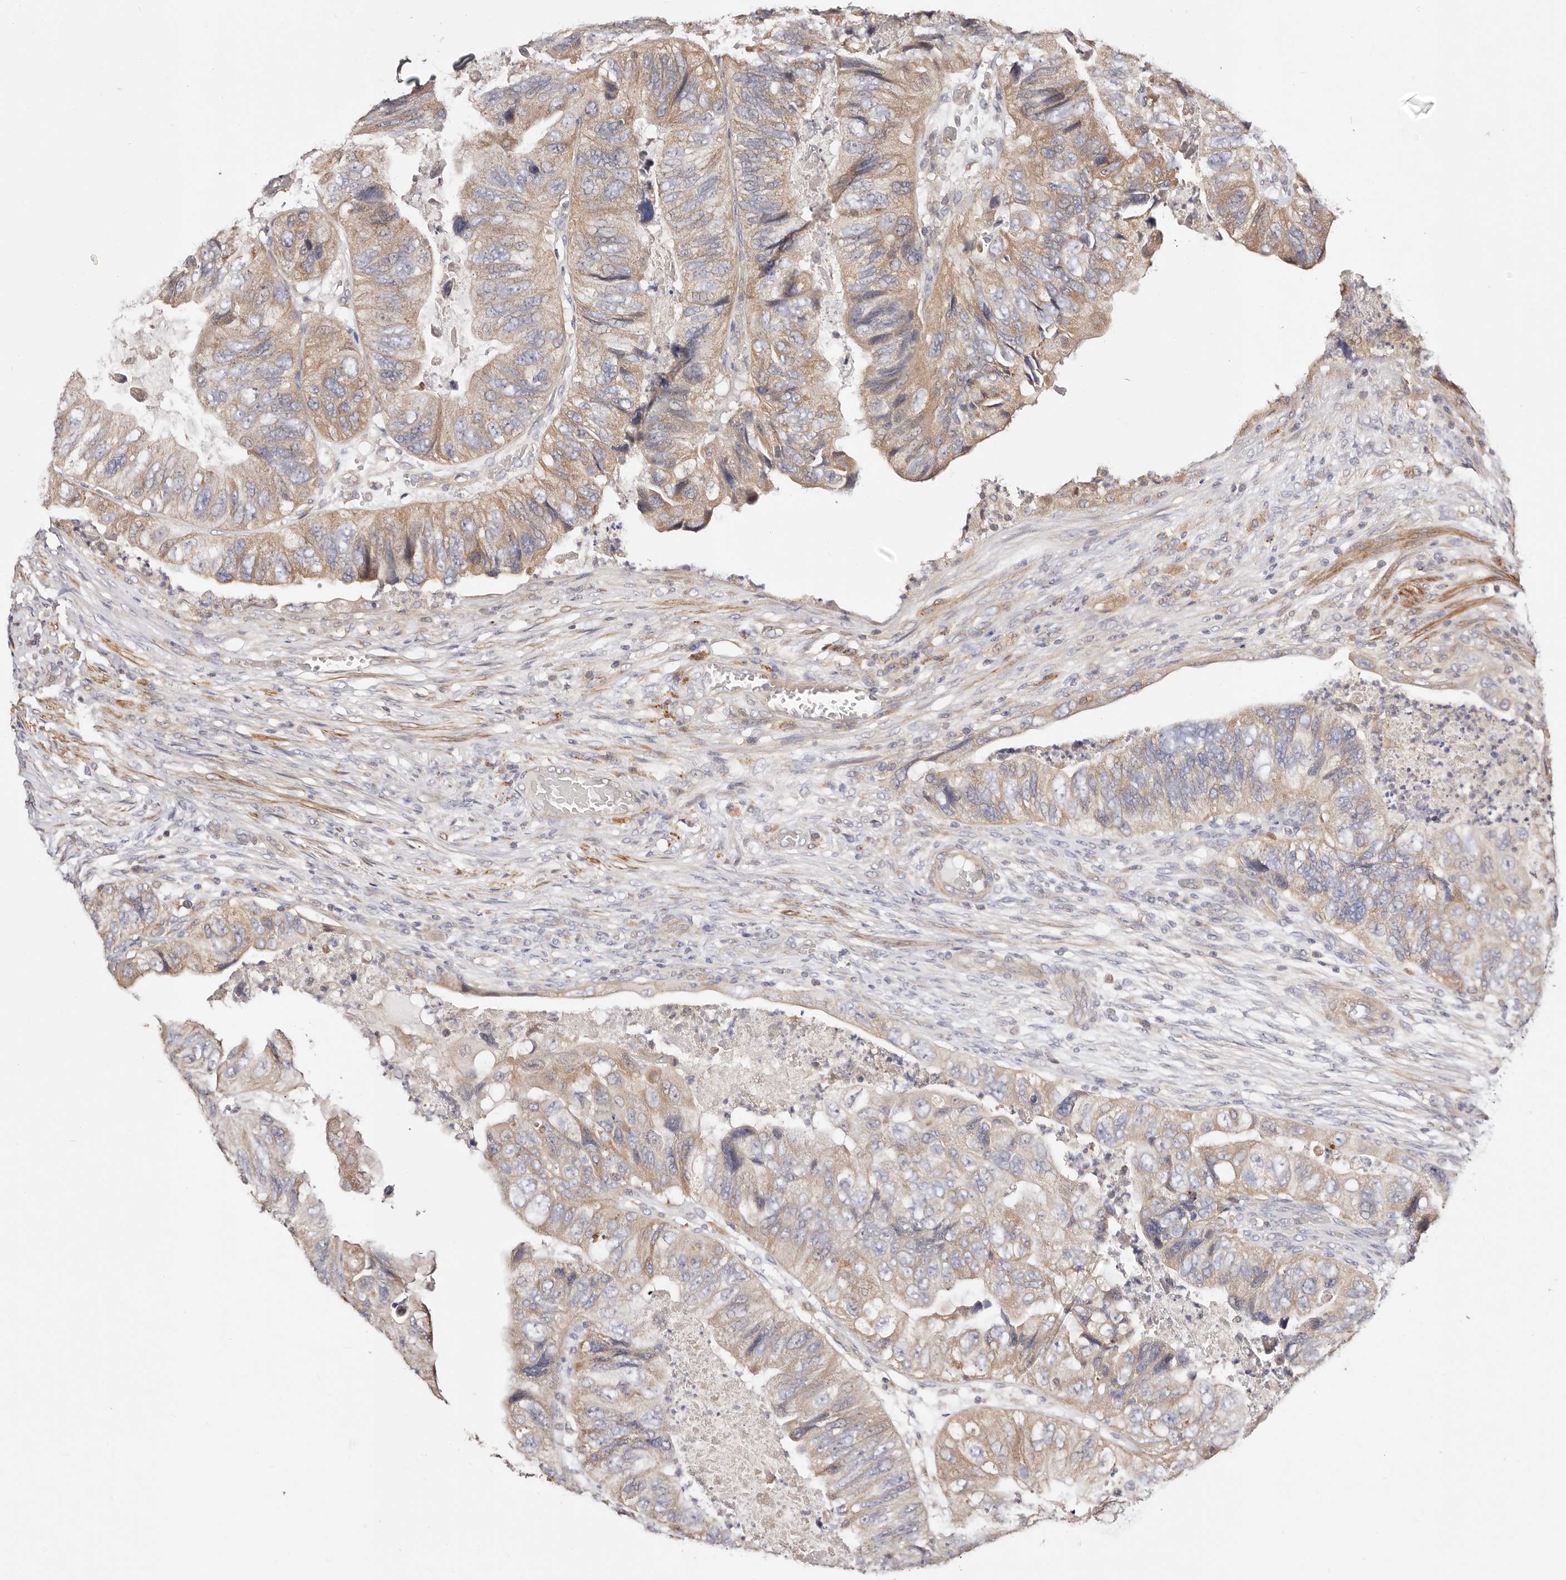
{"staining": {"intensity": "weak", "quantity": ">75%", "location": "cytoplasmic/membranous"}, "tissue": "colorectal cancer", "cell_type": "Tumor cells", "image_type": "cancer", "snomed": [{"axis": "morphology", "description": "Adenocarcinoma, NOS"}, {"axis": "topography", "description": "Rectum"}], "caption": "Immunohistochemical staining of human colorectal cancer reveals low levels of weak cytoplasmic/membranous protein positivity in approximately >75% of tumor cells. (Stains: DAB (3,3'-diaminobenzidine) in brown, nuclei in blue, Microscopy: brightfield microscopy at high magnification).", "gene": "MAPK1", "patient": {"sex": "male", "age": 63}}